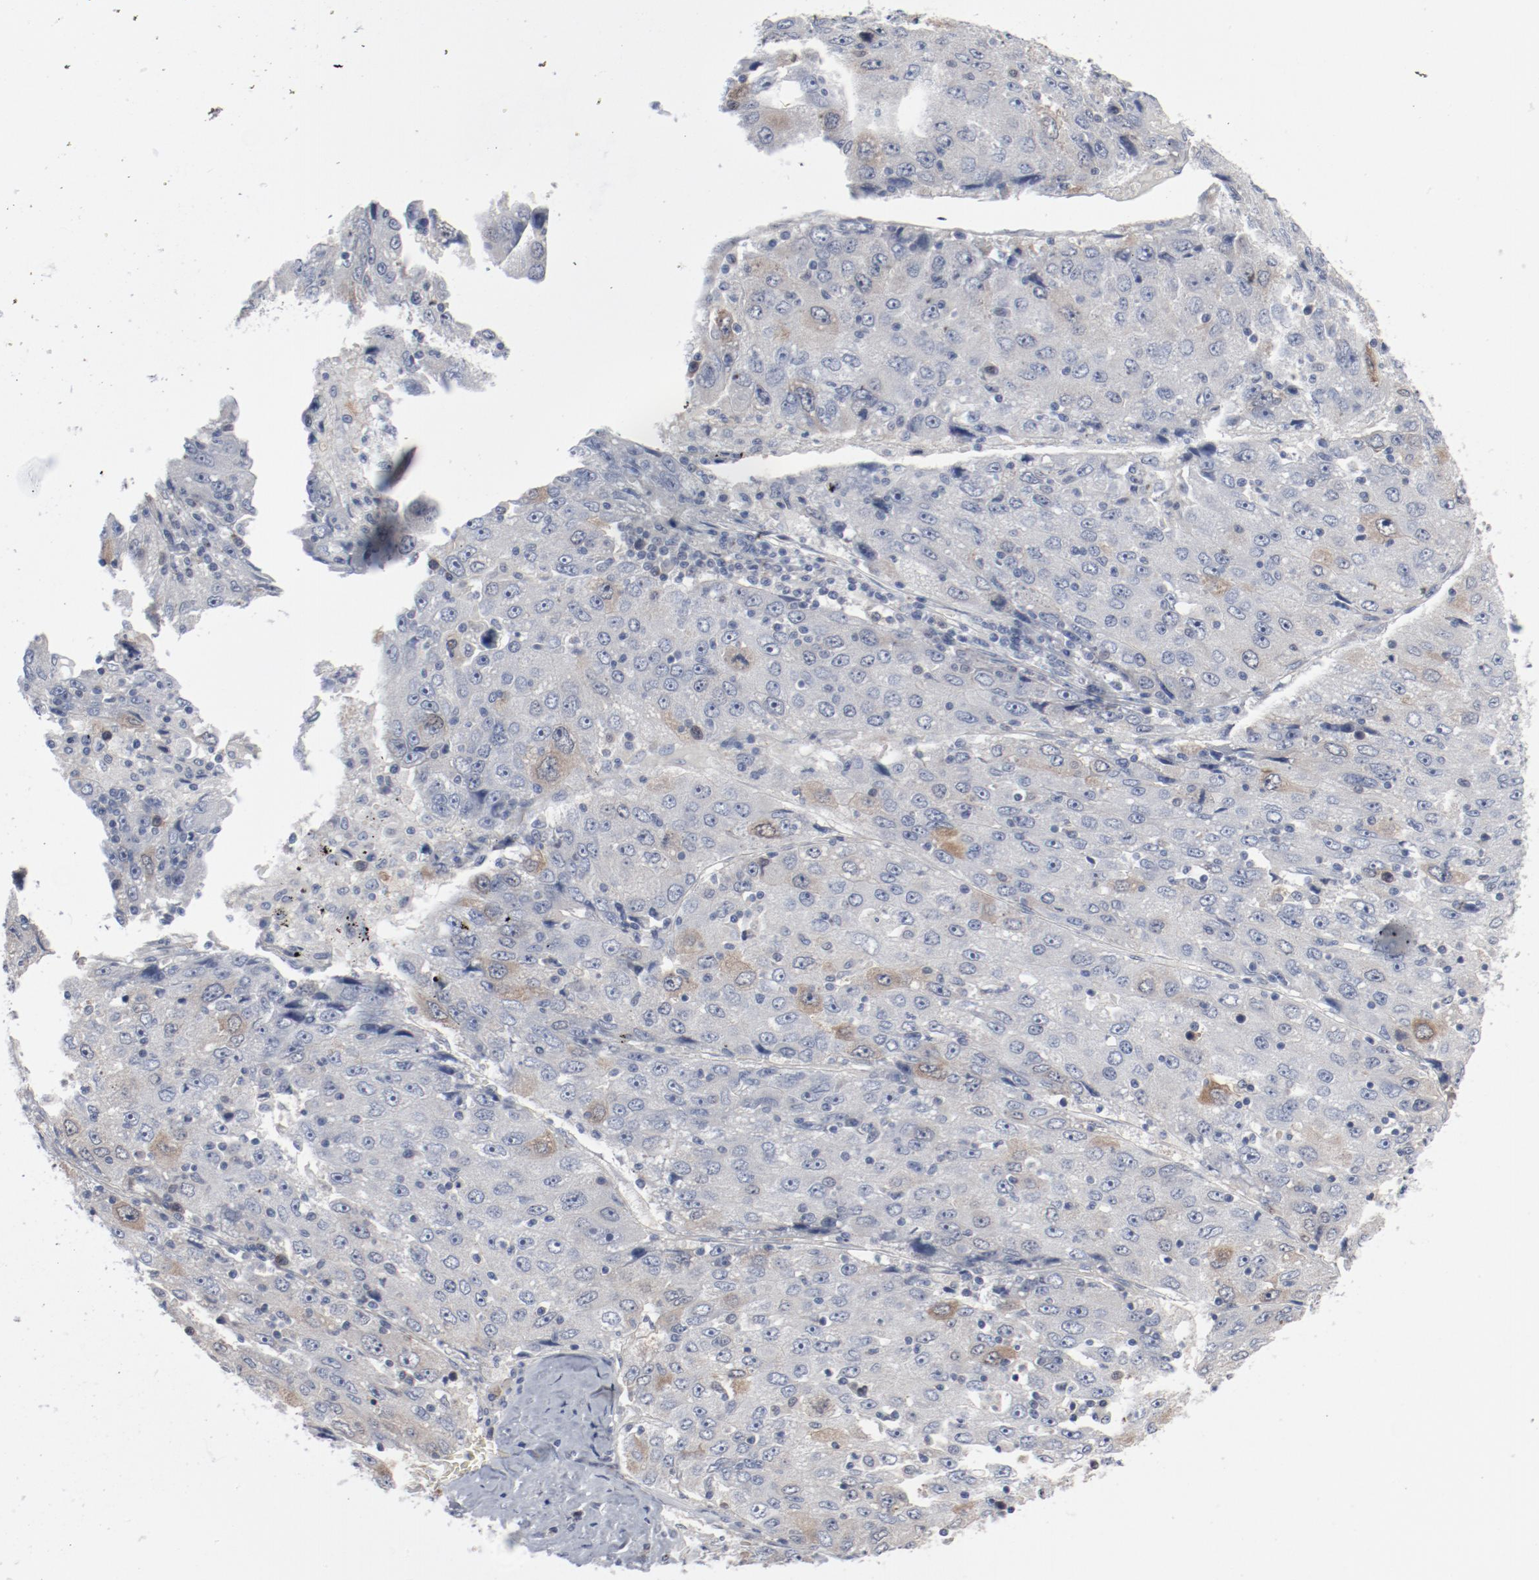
{"staining": {"intensity": "weak", "quantity": "<25%", "location": "cytoplasmic/membranous"}, "tissue": "liver cancer", "cell_type": "Tumor cells", "image_type": "cancer", "snomed": [{"axis": "morphology", "description": "Carcinoma, Hepatocellular, NOS"}, {"axis": "topography", "description": "Liver"}], "caption": "Tumor cells are negative for protein expression in human liver cancer (hepatocellular carcinoma).", "gene": "CDK1", "patient": {"sex": "male", "age": 49}}